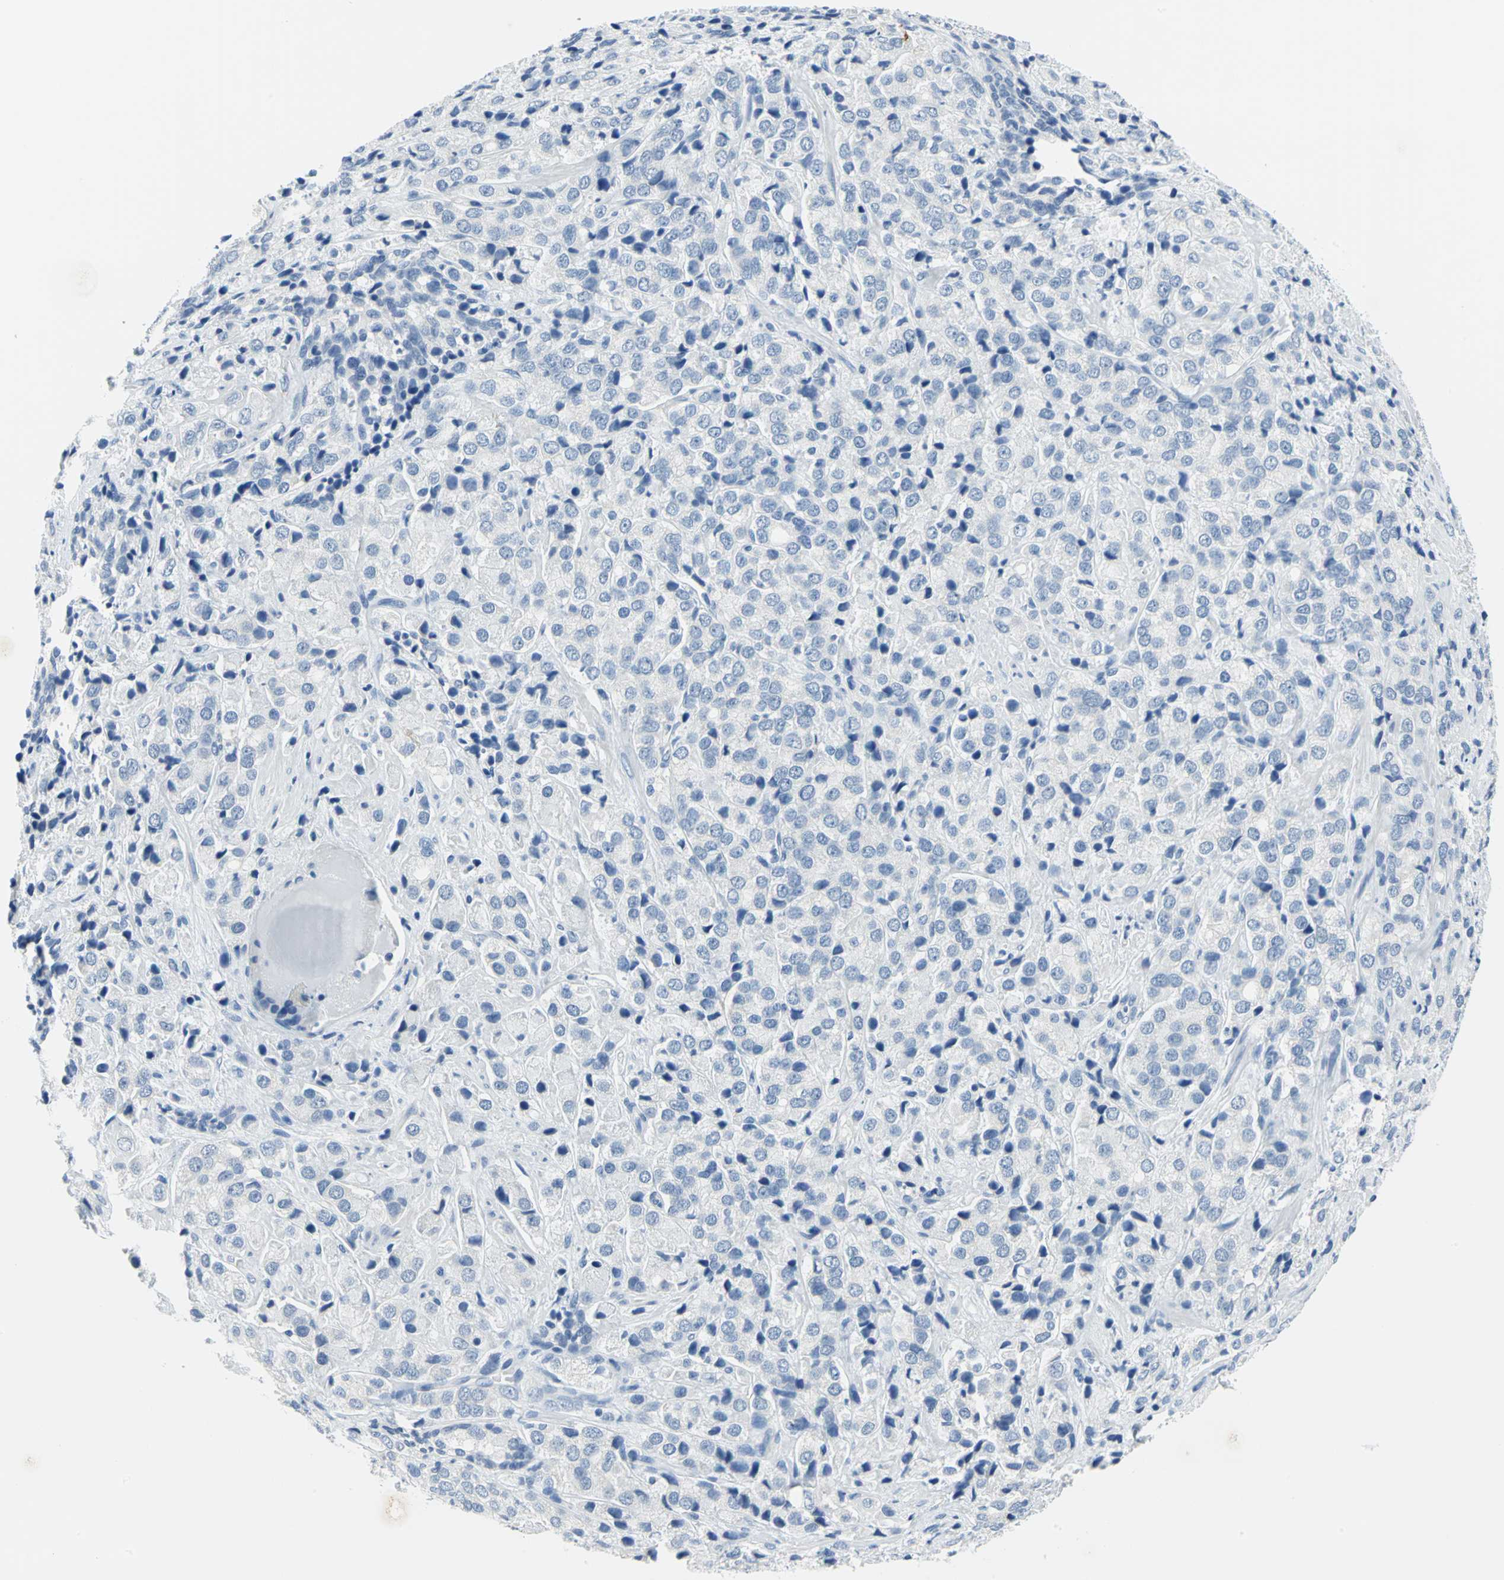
{"staining": {"intensity": "negative", "quantity": "none", "location": "none"}, "tissue": "prostate cancer", "cell_type": "Tumor cells", "image_type": "cancer", "snomed": [{"axis": "morphology", "description": "Adenocarcinoma, High grade"}, {"axis": "topography", "description": "Prostate"}], "caption": "There is no significant staining in tumor cells of prostate cancer.", "gene": "PKLR", "patient": {"sex": "male", "age": 70}}